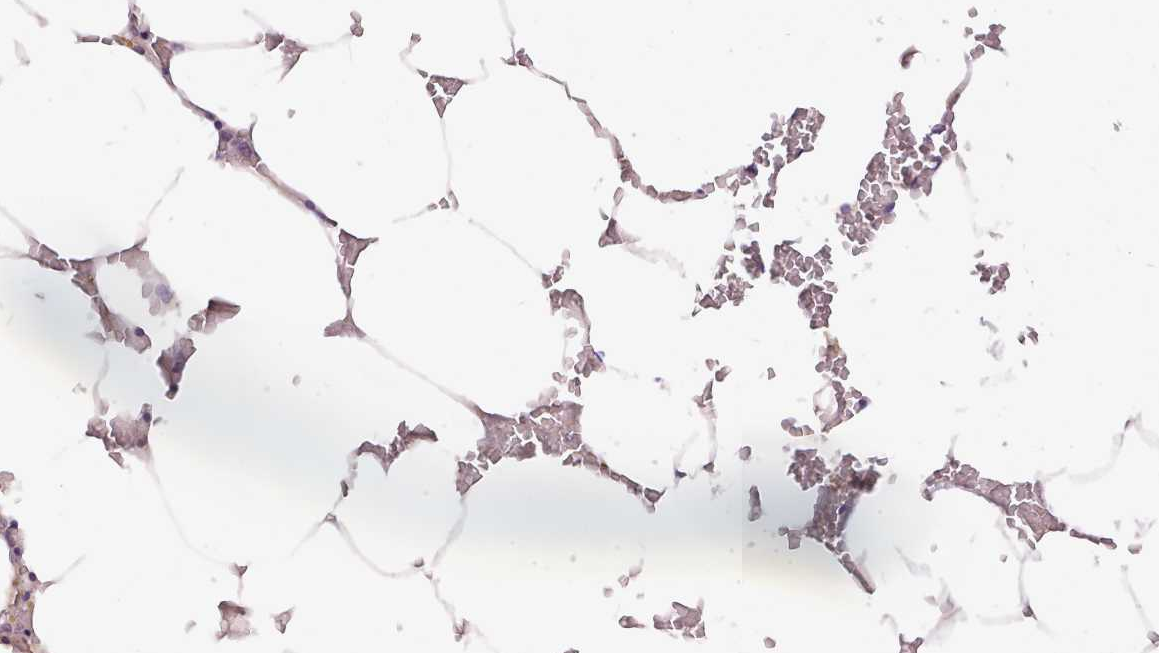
{"staining": {"intensity": "negative", "quantity": "none", "location": "none"}, "tissue": "bone marrow", "cell_type": "Hematopoietic cells", "image_type": "normal", "snomed": [{"axis": "morphology", "description": "Normal tissue, NOS"}, {"axis": "topography", "description": "Bone marrow"}], "caption": "Micrograph shows no significant protein positivity in hematopoietic cells of unremarkable bone marrow.", "gene": "NTN4", "patient": {"sex": "male", "age": 70}}